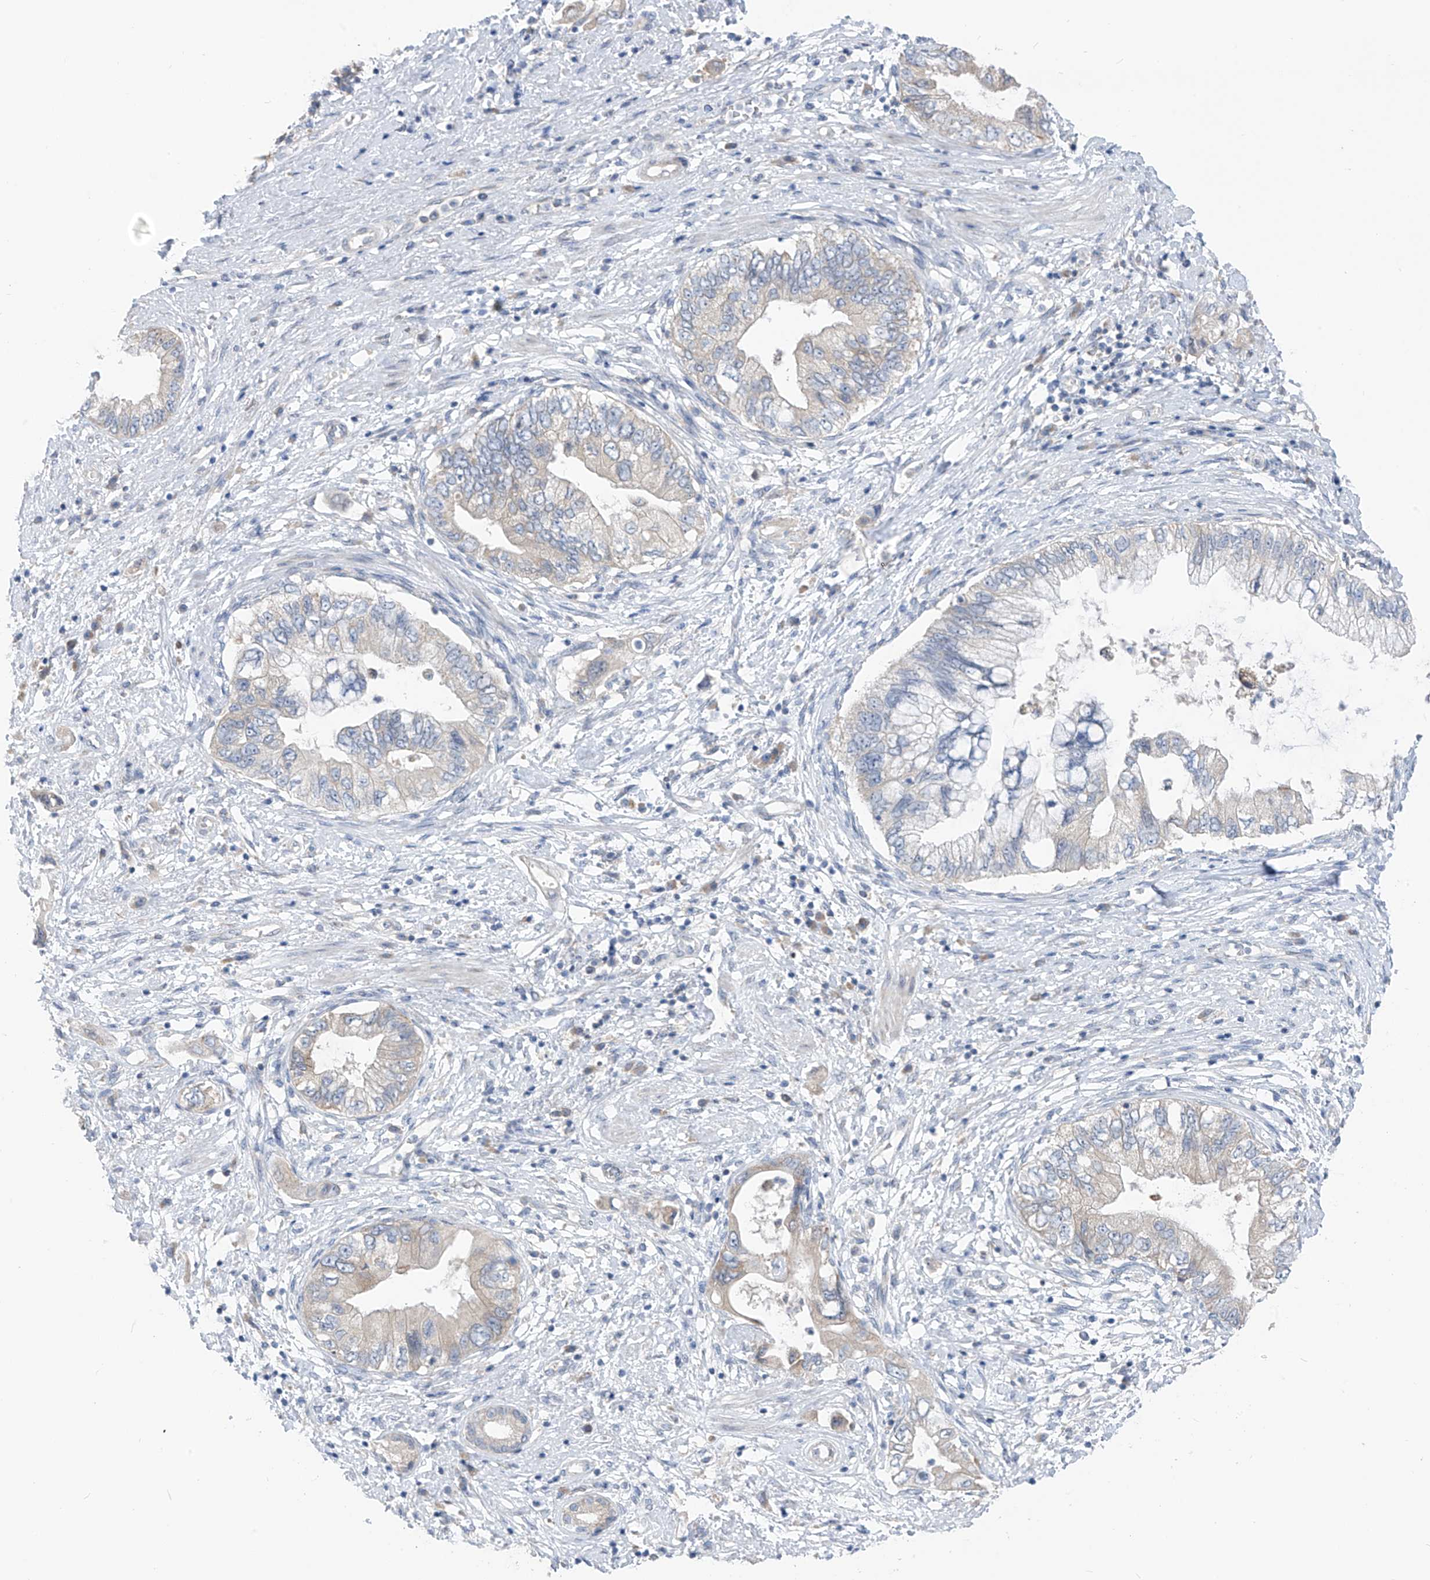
{"staining": {"intensity": "negative", "quantity": "none", "location": "none"}, "tissue": "pancreatic cancer", "cell_type": "Tumor cells", "image_type": "cancer", "snomed": [{"axis": "morphology", "description": "Adenocarcinoma, NOS"}, {"axis": "topography", "description": "Pancreas"}], "caption": "The immunohistochemistry histopathology image has no significant positivity in tumor cells of pancreatic cancer (adenocarcinoma) tissue.", "gene": "LDAH", "patient": {"sex": "female", "age": 73}}